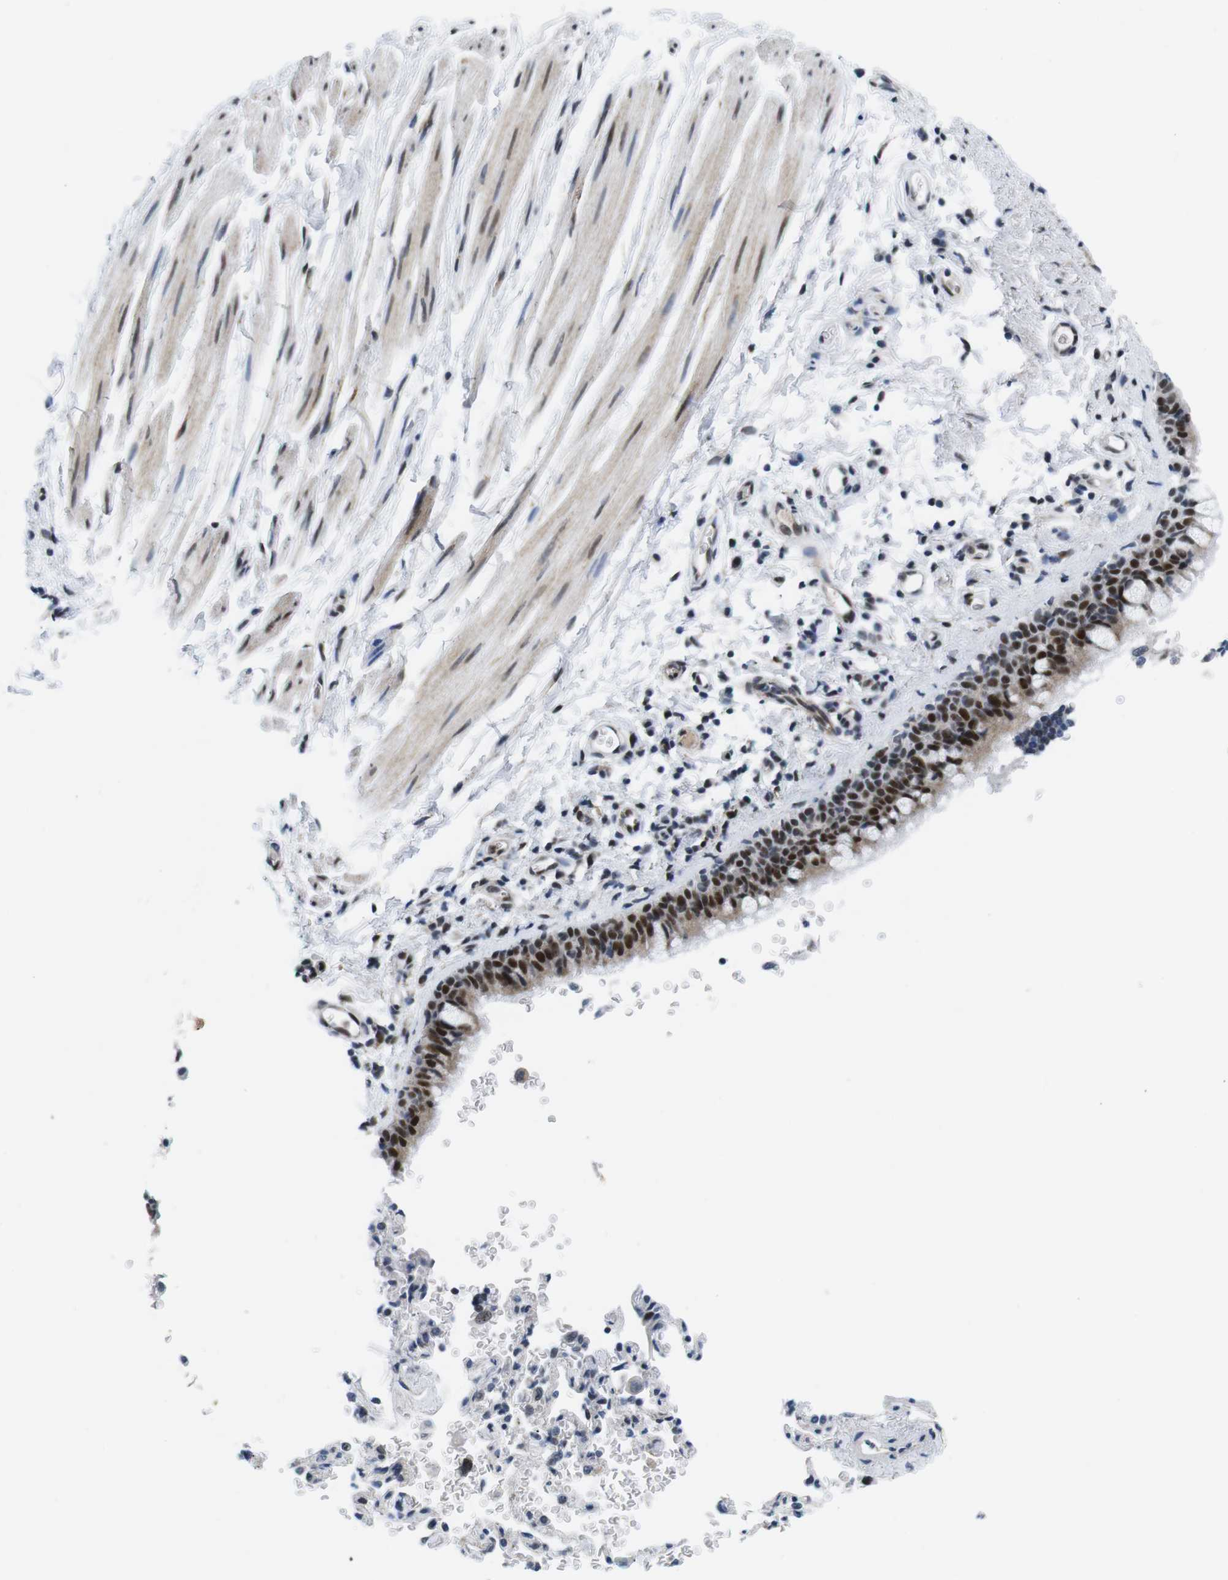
{"staining": {"intensity": "strong", "quantity": ">75%", "location": "nuclear"}, "tissue": "bronchus", "cell_type": "Respiratory epithelial cells", "image_type": "normal", "snomed": [{"axis": "morphology", "description": "Normal tissue, NOS"}, {"axis": "morphology", "description": "Malignant melanoma, Metastatic site"}, {"axis": "topography", "description": "Bronchus"}, {"axis": "topography", "description": "Lung"}], "caption": "Immunohistochemical staining of normal human bronchus displays high levels of strong nuclear staining in about >75% of respiratory epithelial cells.", "gene": "MLH1", "patient": {"sex": "male", "age": 64}}